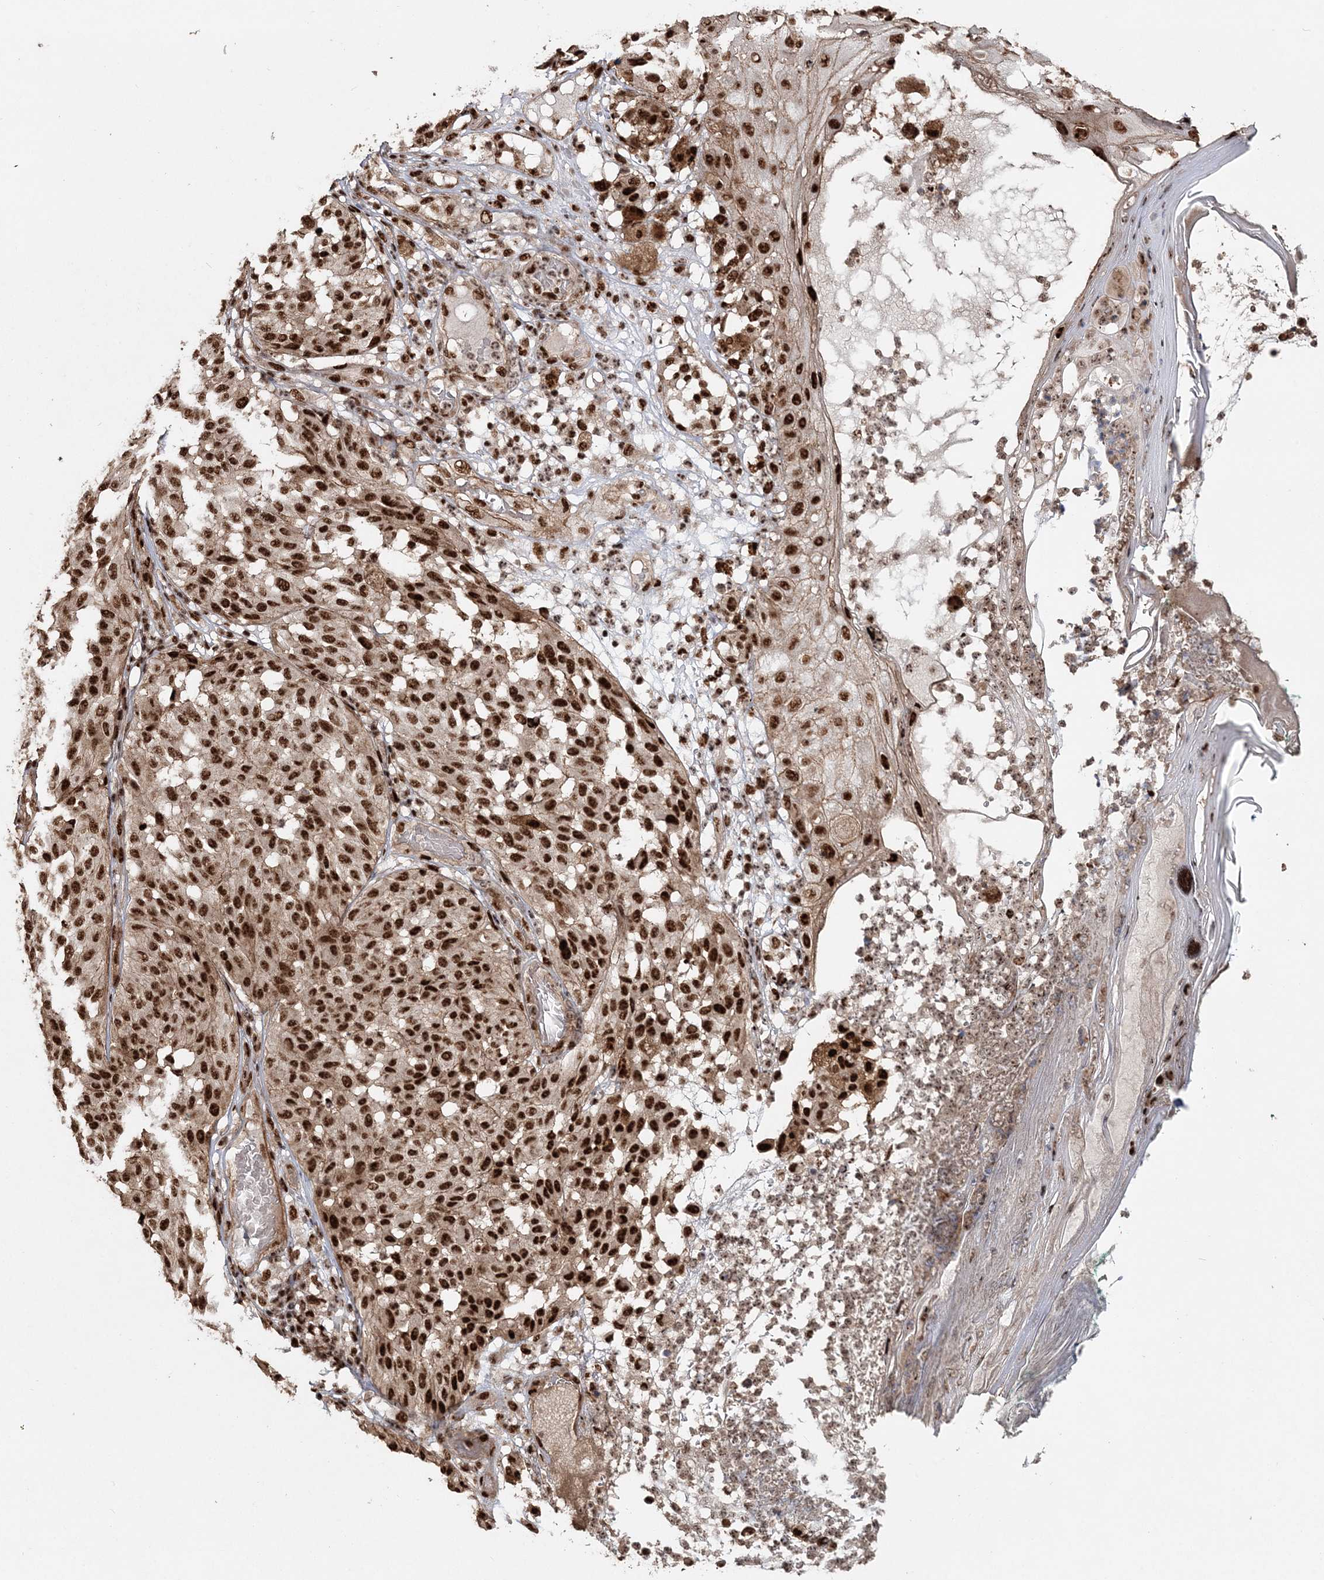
{"staining": {"intensity": "strong", "quantity": ">75%", "location": "nuclear"}, "tissue": "melanoma", "cell_type": "Tumor cells", "image_type": "cancer", "snomed": [{"axis": "morphology", "description": "Malignant melanoma, NOS"}, {"axis": "topography", "description": "Skin"}], "caption": "Malignant melanoma stained for a protein (brown) exhibits strong nuclear positive staining in about >75% of tumor cells.", "gene": "EXOSC8", "patient": {"sex": "female", "age": 46}}